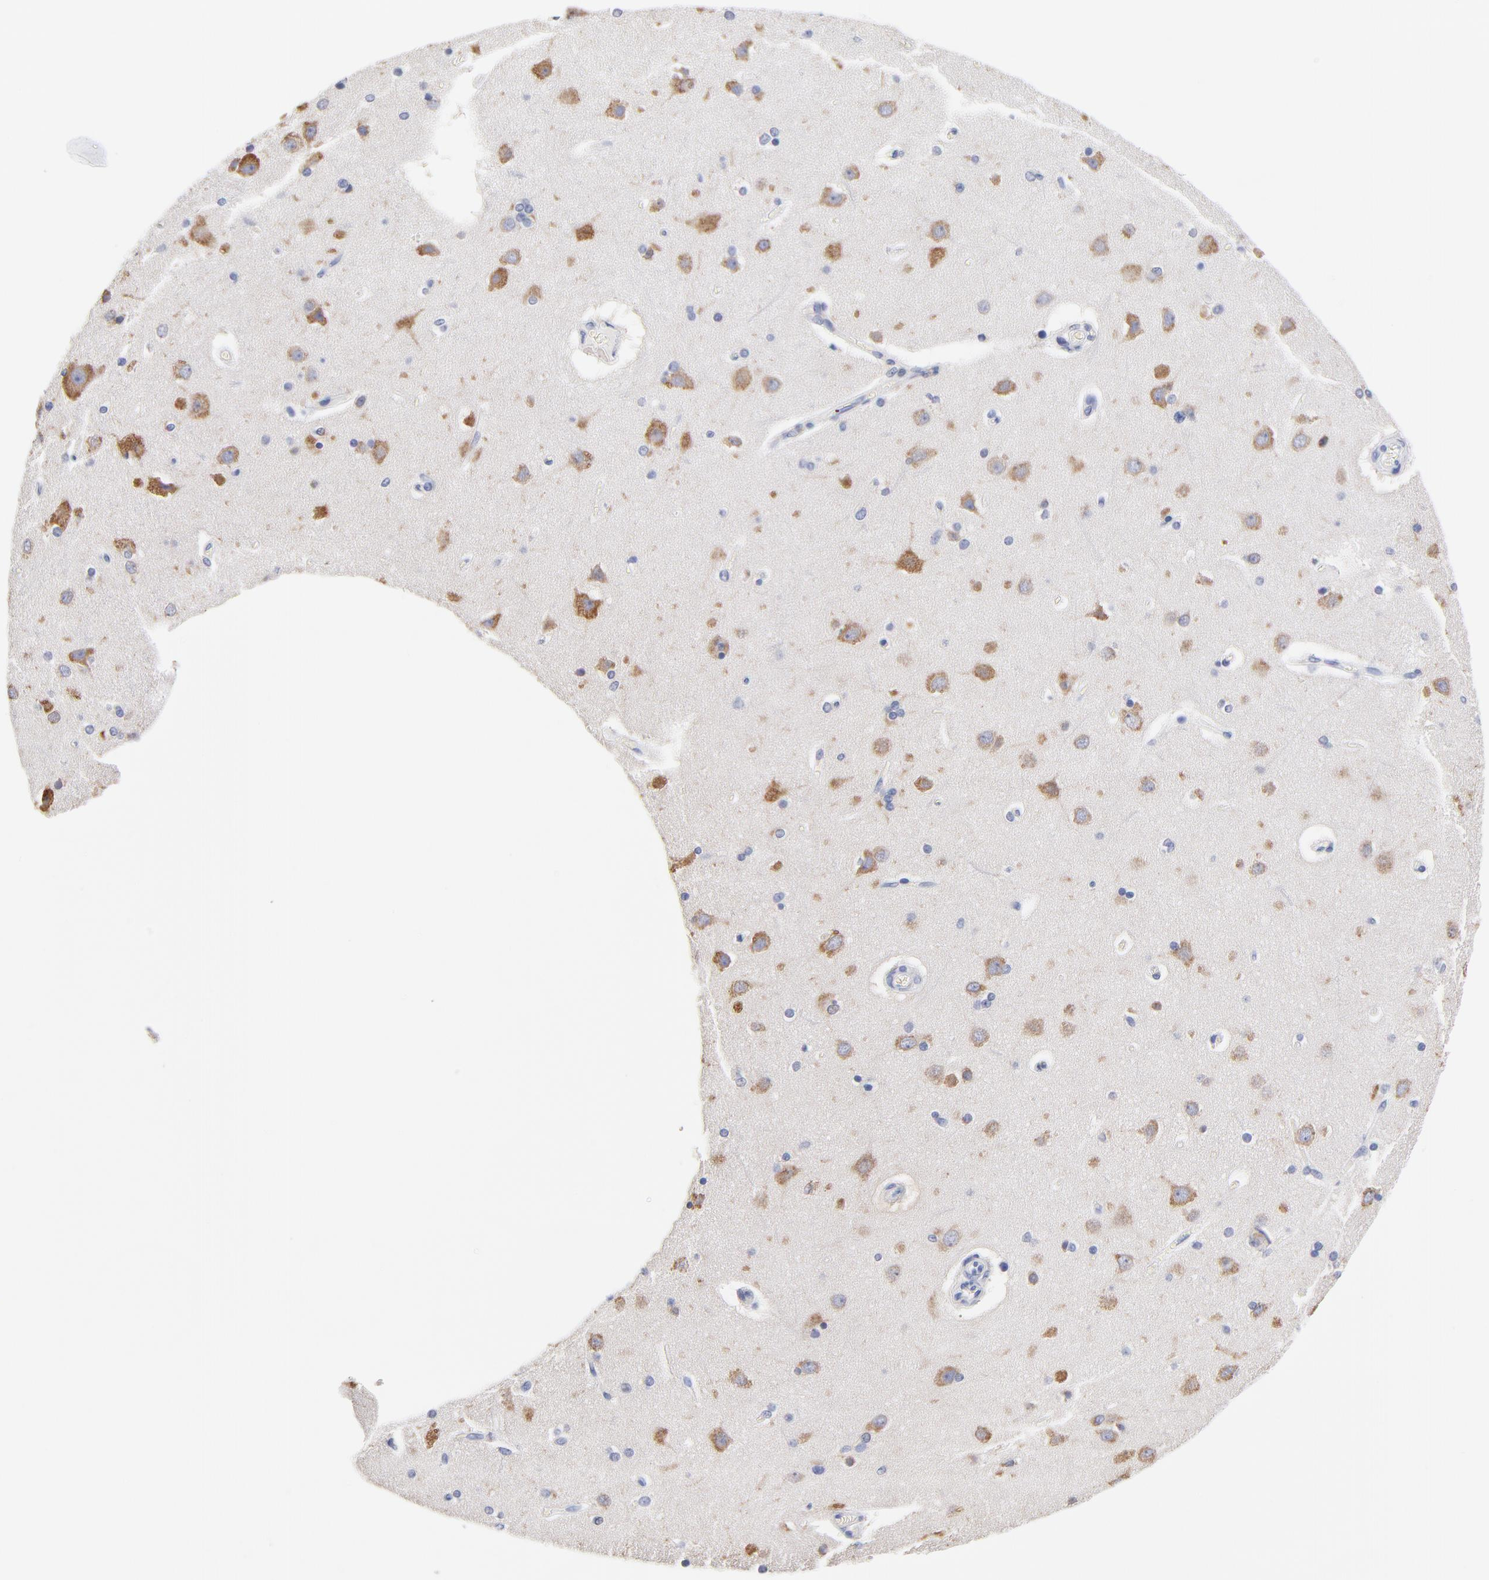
{"staining": {"intensity": "negative", "quantity": "none", "location": "none"}, "tissue": "cerebral cortex", "cell_type": "Endothelial cells", "image_type": "normal", "snomed": [{"axis": "morphology", "description": "Normal tissue, NOS"}, {"axis": "topography", "description": "Cerebral cortex"}], "caption": "The micrograph demonstrates no significant positivity in endothelial cells of cerebral cortex. (Stains: DAB (3,3'-diaminobenzidine) IHC with hematoxylin counter stain, Microscopy: brightfield microscopy at high magnification).", "gene": "LAX1", "patient": {"sex": "female", "age": 54}}